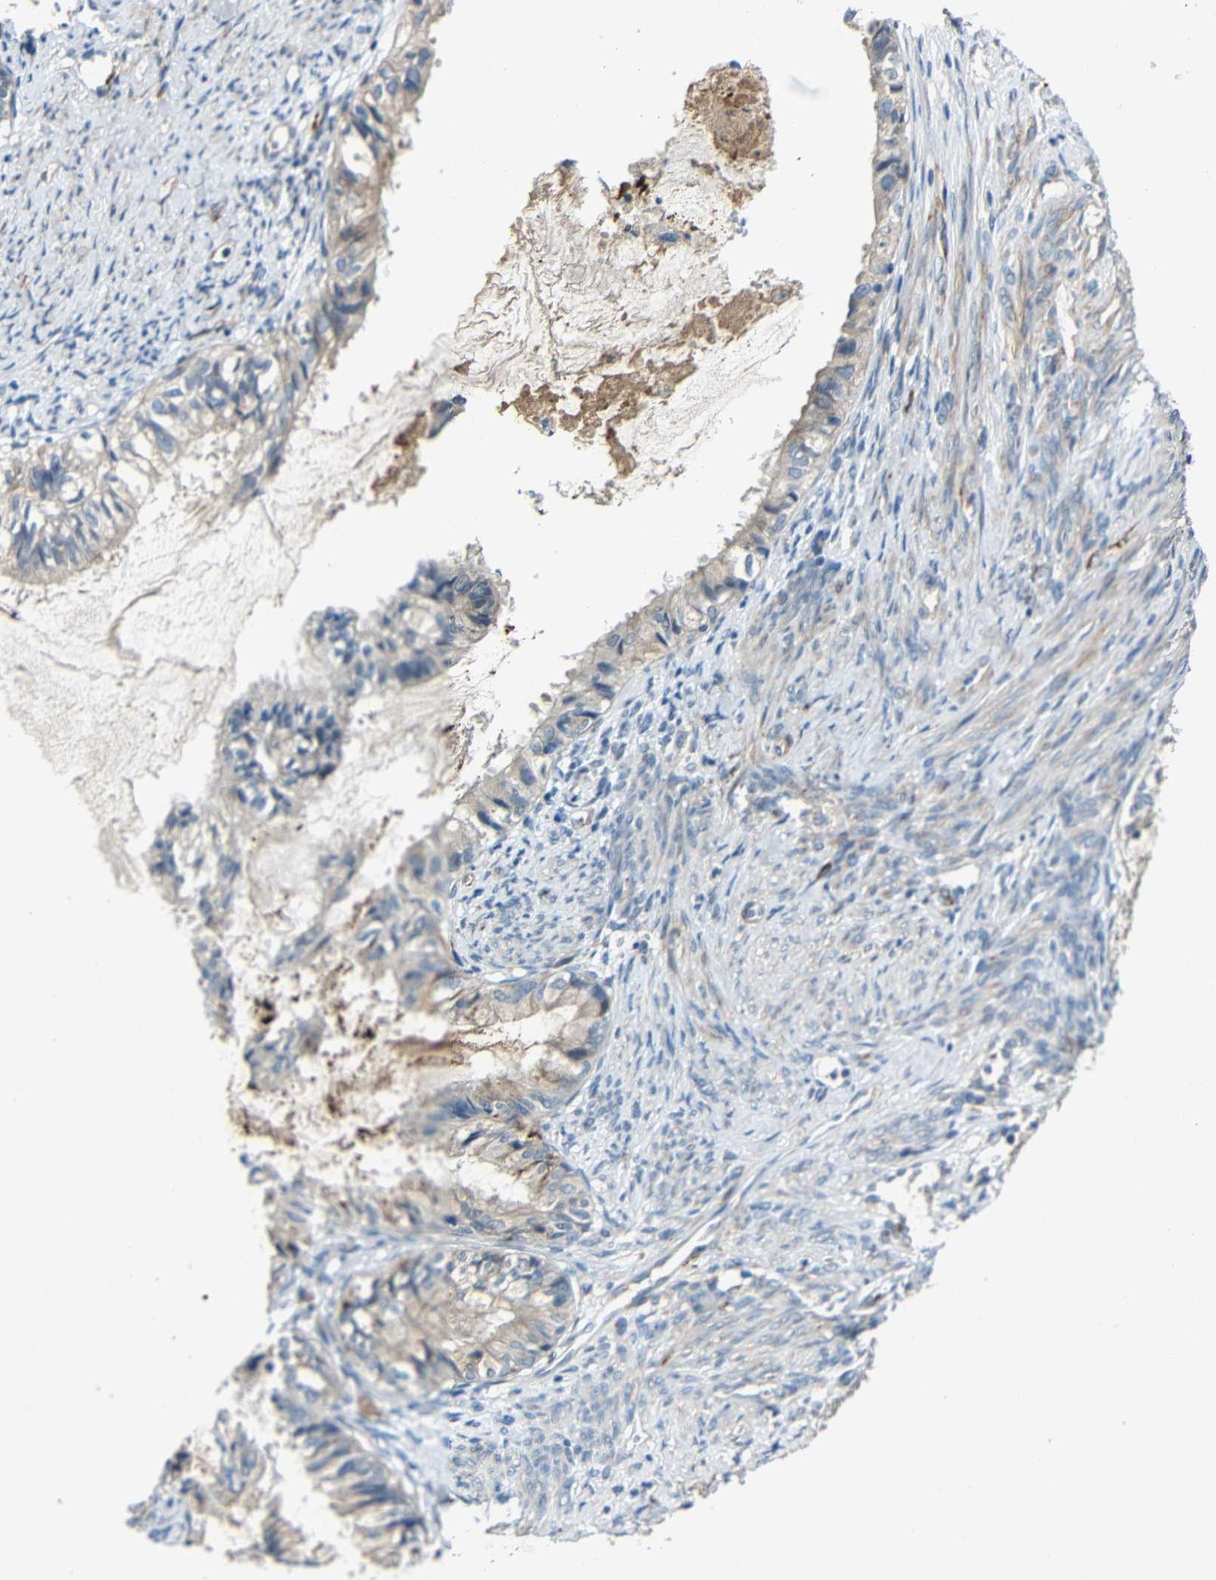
{"staining": {"intensity": "weak", "quantity": ">75%", "location": "cytoplasmic/membranous"}, "tissue": "cervical cancer", "cell_type": "Tumor cells", "image_type": "cancer", "snomed": [{"axis": "morphology", "description": "Normal tissue, NOS"}, {"axis": "morphology", "description": "Adenocarcinoma, NOS"}, {"axis": "topography", "description": "Cervix"}, {"axis": "topography", "description": "Endometrium"}], "caption": "The image reveals a brown stain indicating the presence of a protein in the cytoplasmic/membranous of tumor cells in cervical cancer.", "gene": "DCLK1", "patient": {"sex": "female", "age": 86}}